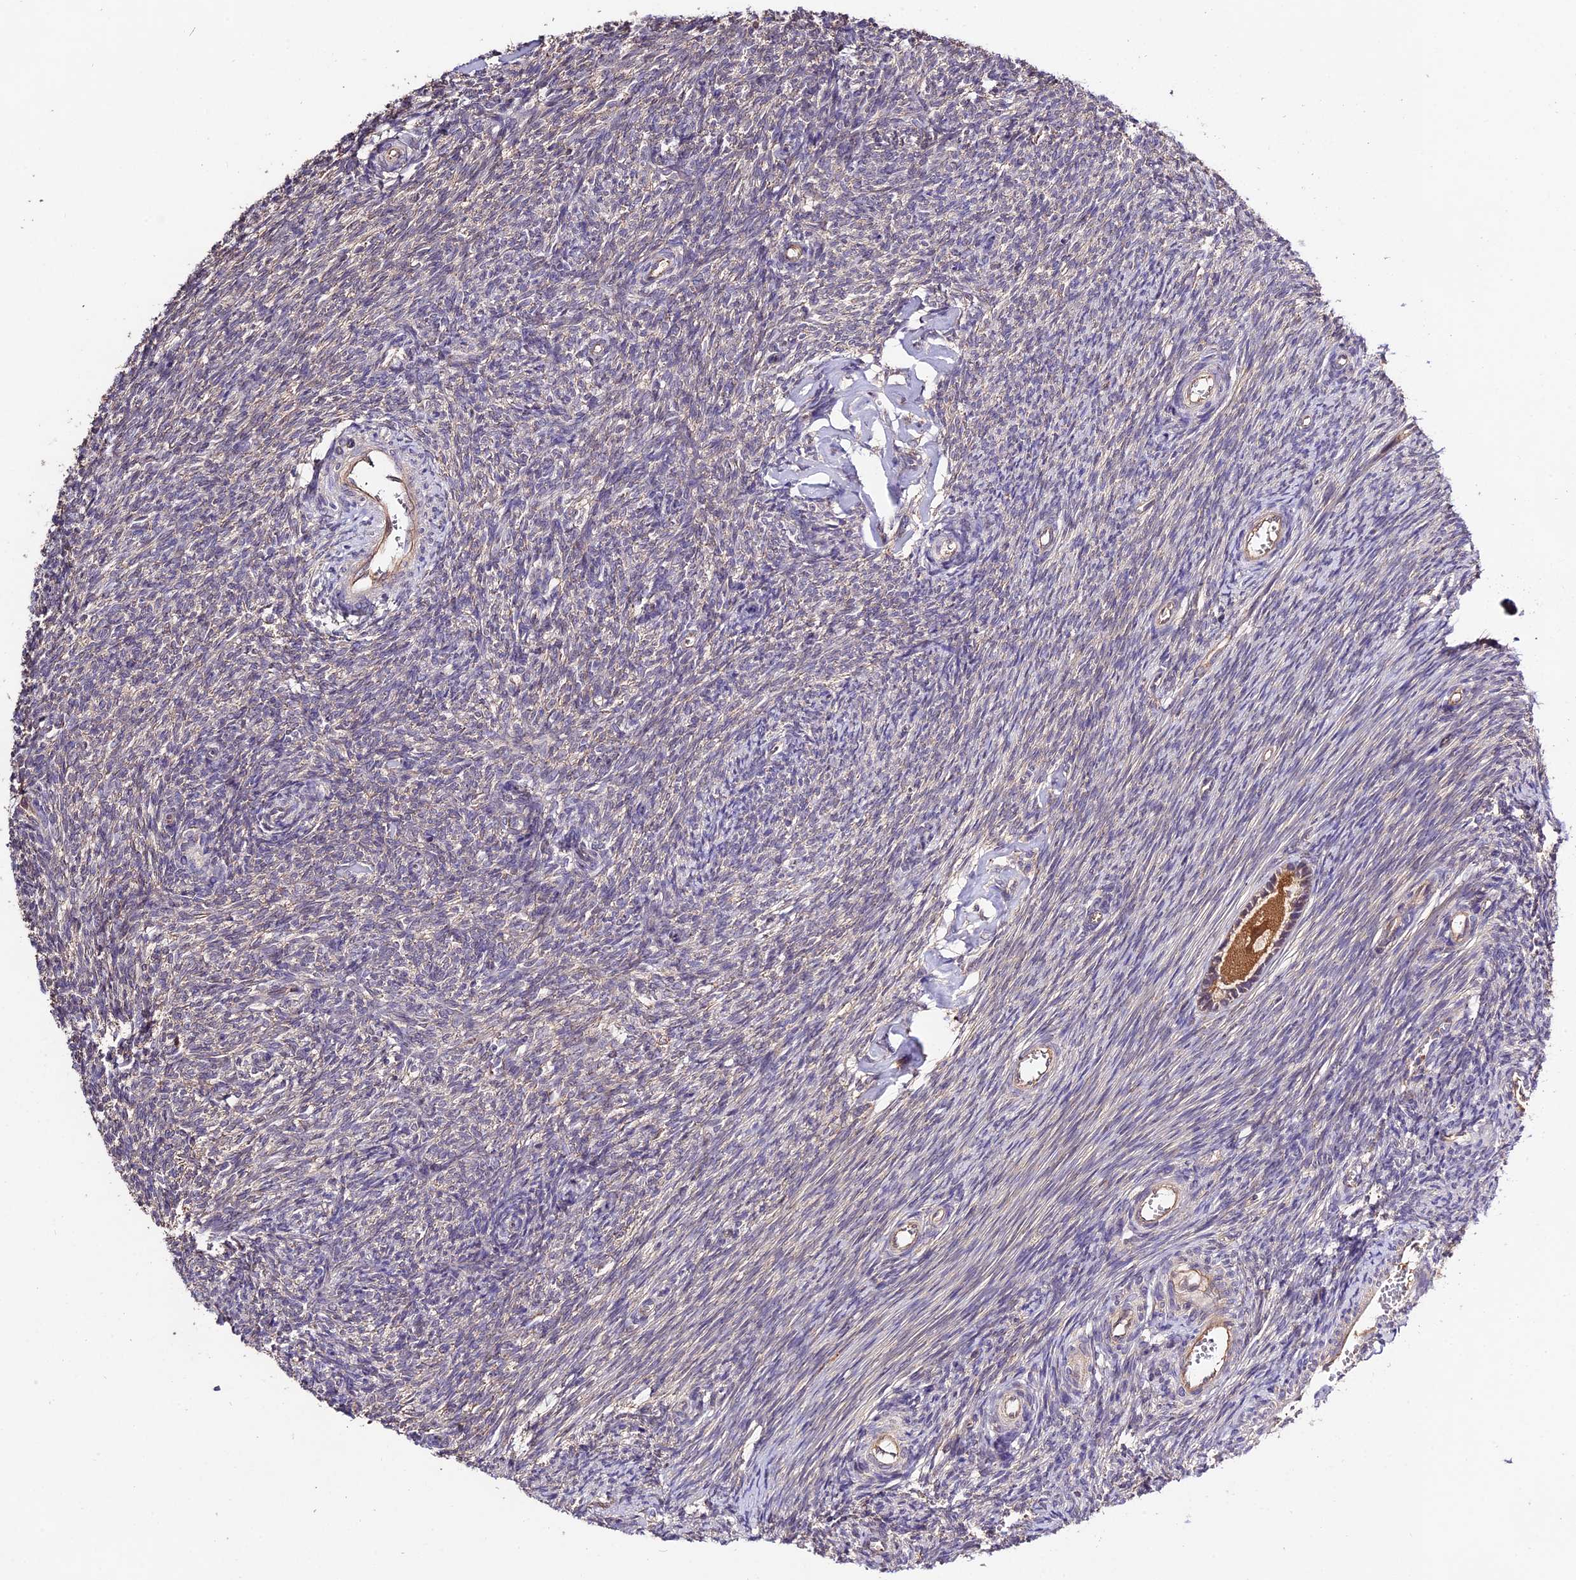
{"staining": {"intensity": "moderate", "quantity": ">75%", "location": "cytoplasmic/membranous"}, "tissue": "ovary", "cell_type": "Follicle cells", "image_type": "normal", "snomed": [{"axis": "morphology", "description": "Normal tissue, NOS"}, {"axis": "topography", "description": "Ovary"}], "caption": "Unremarkable ovary shows moderate cytoplasmic/membranous expression in about >75% of follicle cells The staining was performed using DAB, with brown indicating positive protein expression. Nuclei are stained blue with hematoxylin..", "gene": "CES3", "patient": {"sex": "female", "age": 44}}